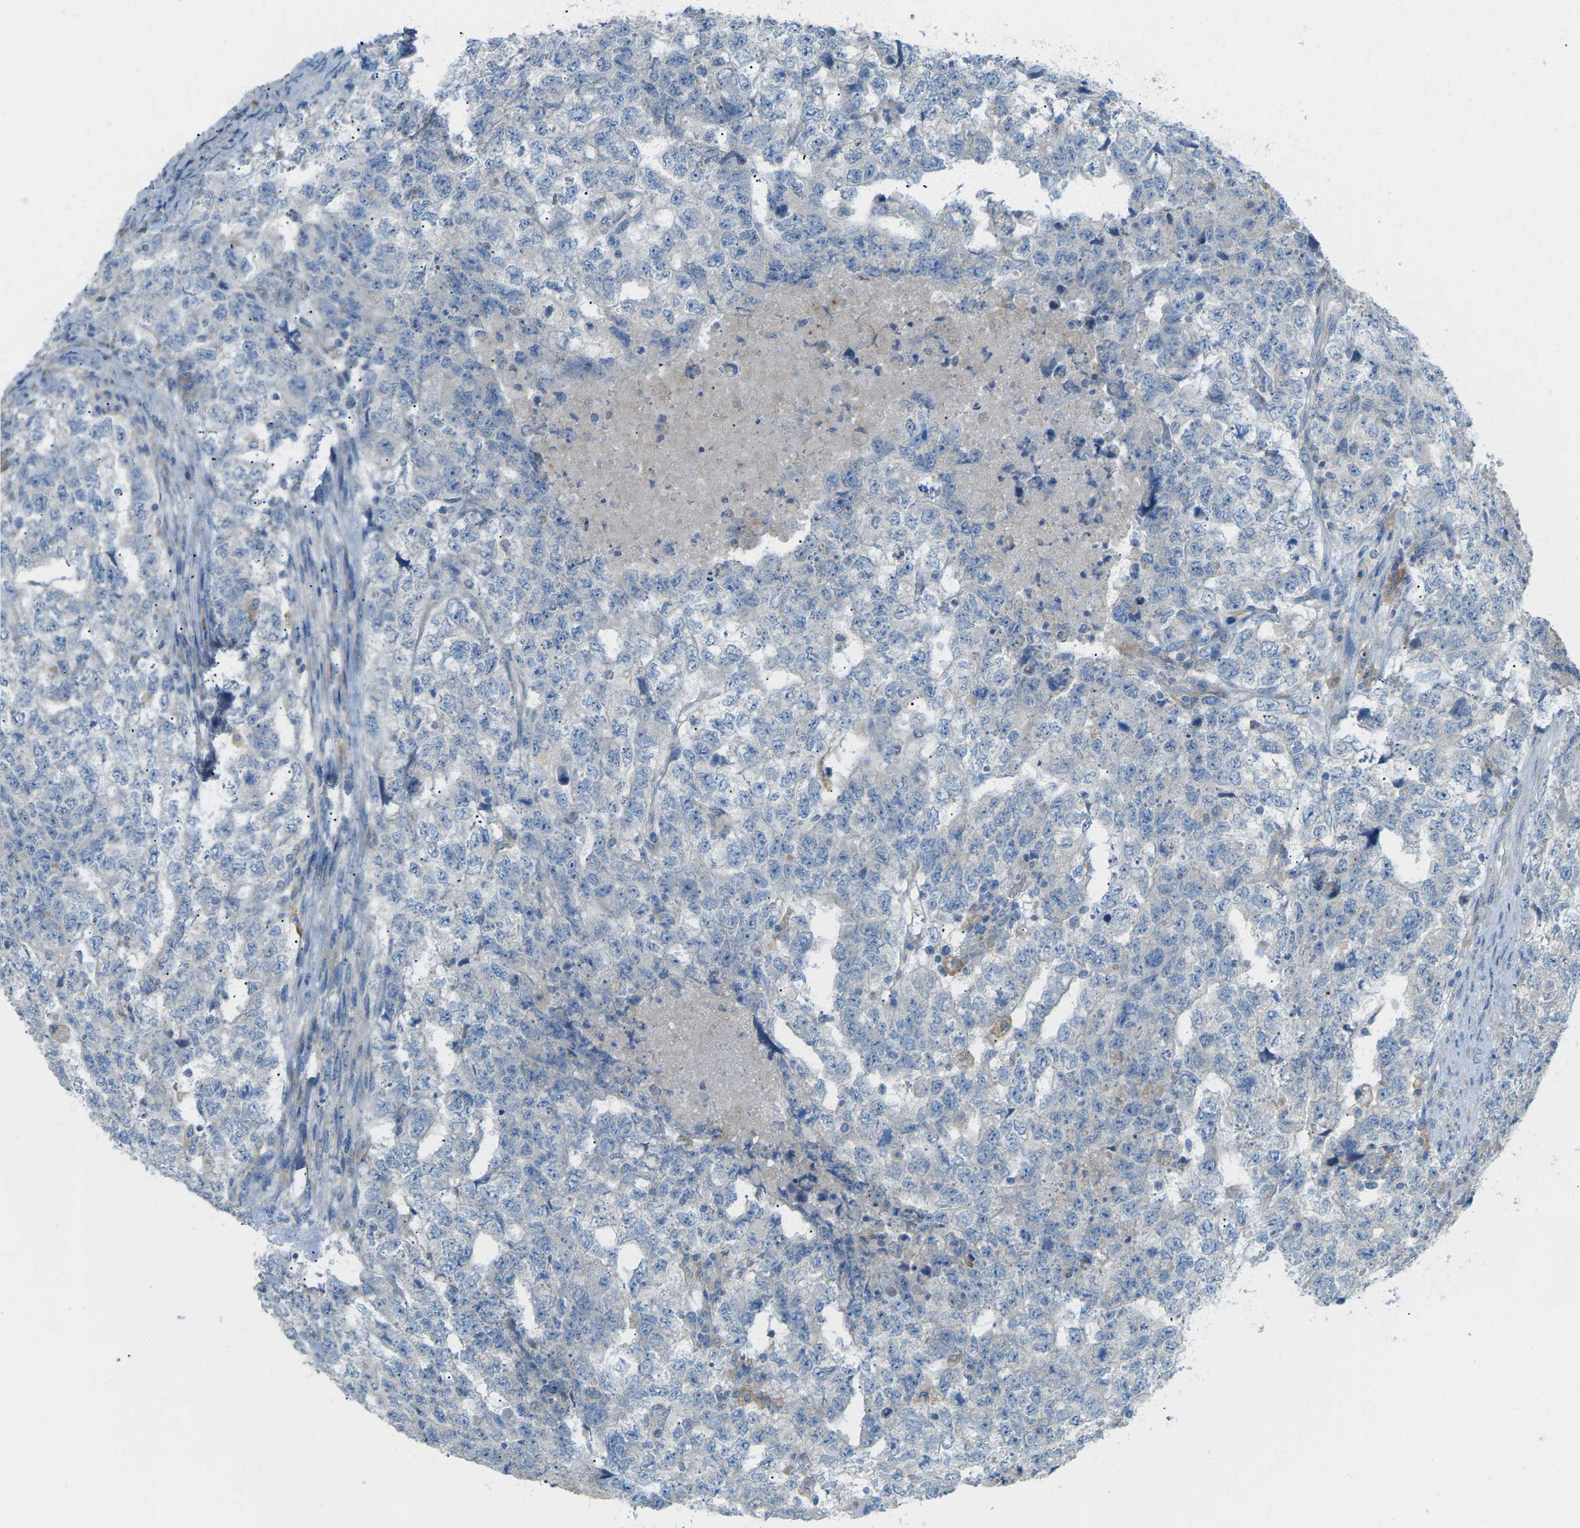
{"staining": {"intensity": "negative", "quantity": "none", "location": "none"}, "tissue": "testis cancer", "cell_type": "Tumor cells", "image_type": "cancer", "snomed": [{"axis": "morphology", "description": "Carcinoma, Embryonal, NOS"}, {"axis": "topography", "description": "Testis"}], "caption": "Embryonal carcinoma (testis) stained for a protein using immunohistochemistry (IHC) exhibits no expression tumor cells.", "gene": "MYLK4", "patient": {"sex": "male", "age": 36}}